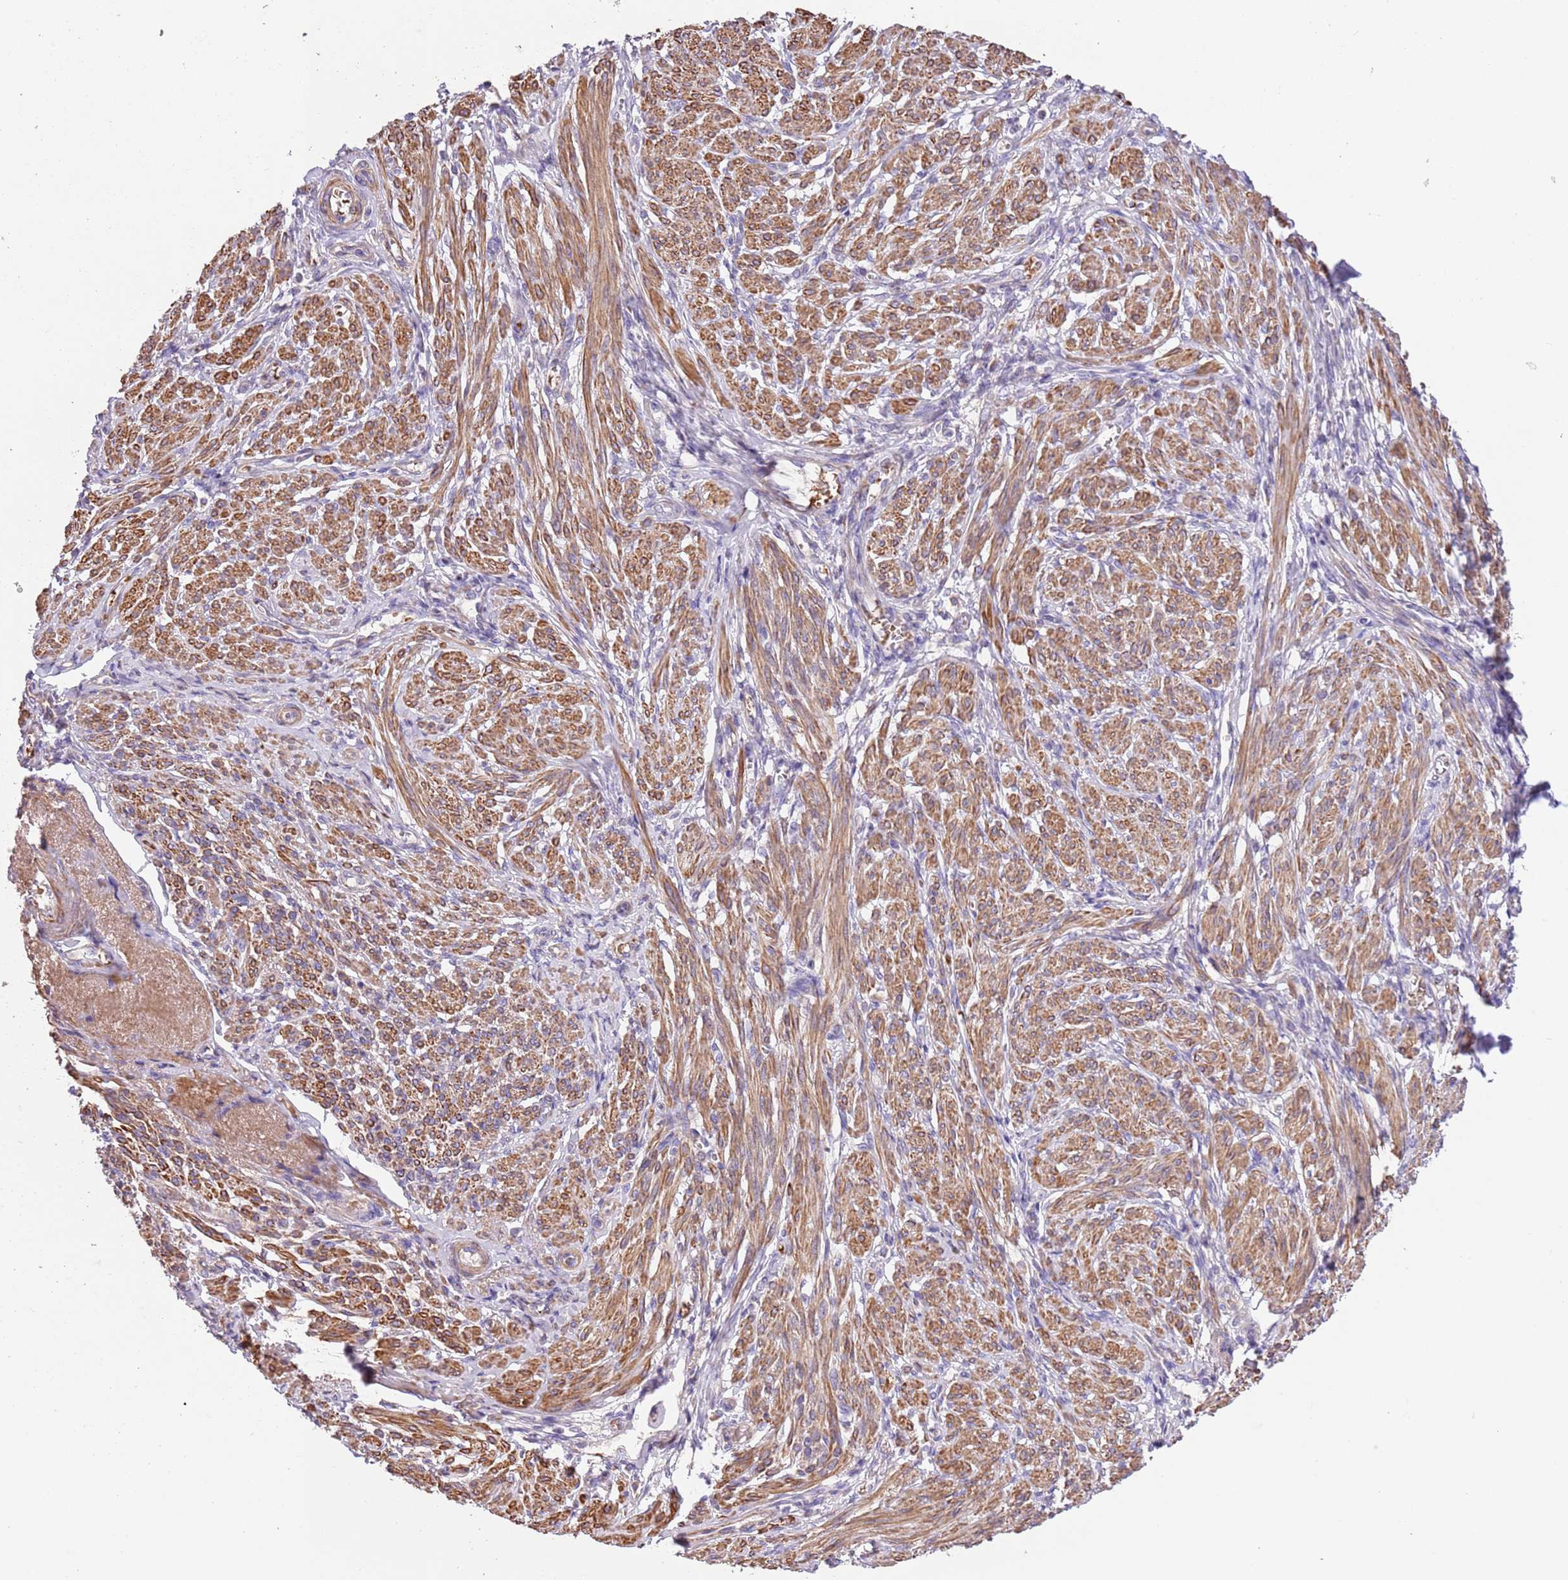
{"staining": {"intensity": "moderate", "quantity": ">75%", "location": "cytoplasmic/membranous"}, "tissue": "smooth muscle", "cell_type": "Smooth muscle cells", "image_type": "normal", "snomed": [{"axis": "morphology", "description": "Normal tissue, NOS"}, {"axis": "topography", "description": "Smooth muscle"}], "caption": "Immunohistochemistry (IHC) of benign human smooth muscle displays medium levels of moderate cytoplasmic/membranous staining in about >75% of smooth muscle cells.", "gene": "PIGA", "patient": {"sex": "female", "age": 39}}